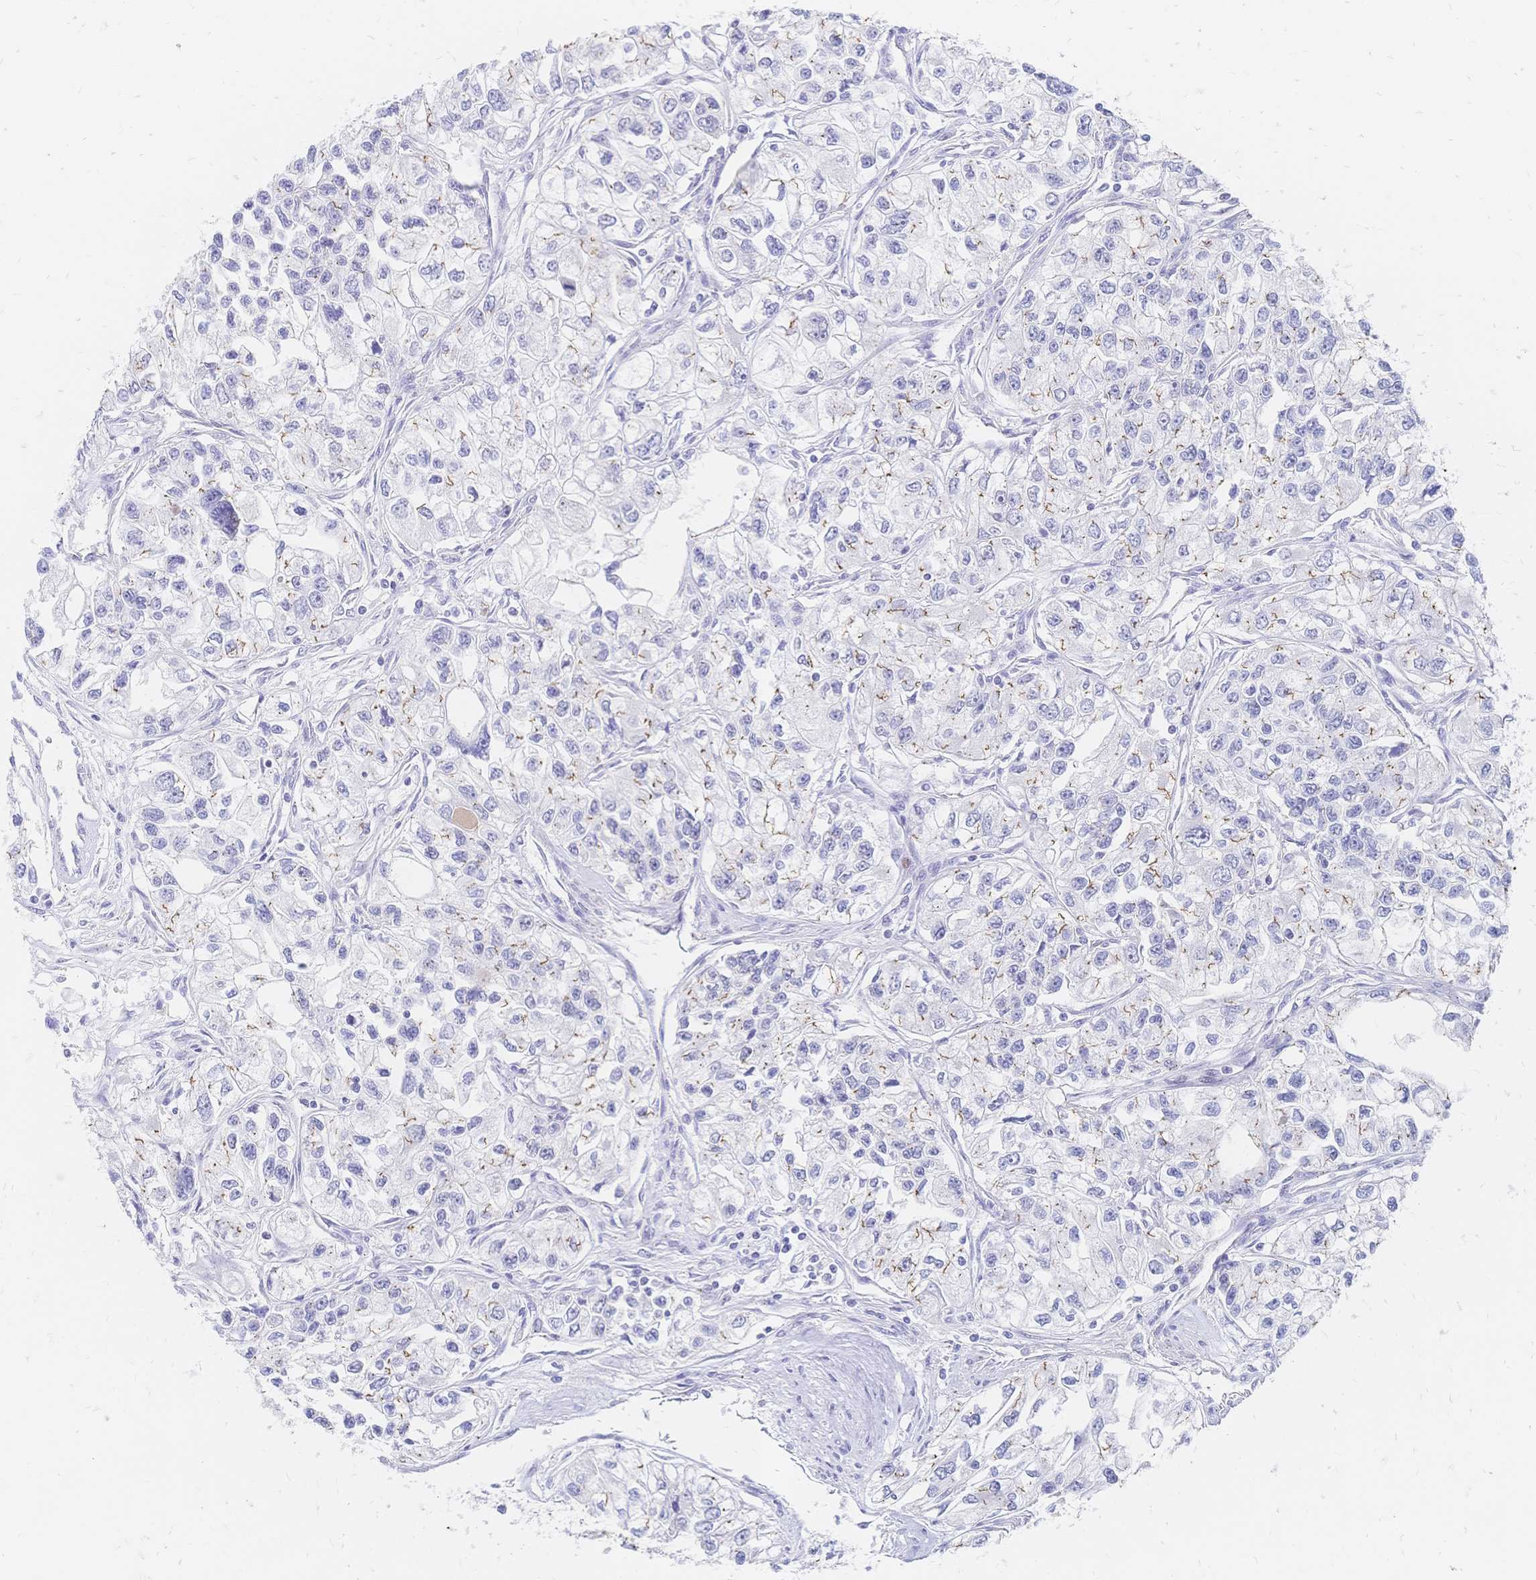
{"staining": {"intensity": "weak", "quantity": "25%-75%", "location": "cytoplasmic/membranous"}, "tissue": "renal cancer", "cell_type": "Tumor cells", "image_type": "cancer", "snomed": [{"axis": "morphology", "description": "Adenocarcinoma, NOS"}, {"axis": "topography", "description": "Kidney"}], "caption": "Renal cancer stained for a protein shows weak cytoplasmic/membranous positivity in tumor cells. Using DAB (3,3'-diaminobenzidine) (brown) and hematoxylin (blue) stains, captured at high magnification using brightfield microscopy.", "gene": "PSORS1C2", "patient": {"sex": "female", "age": 59}}